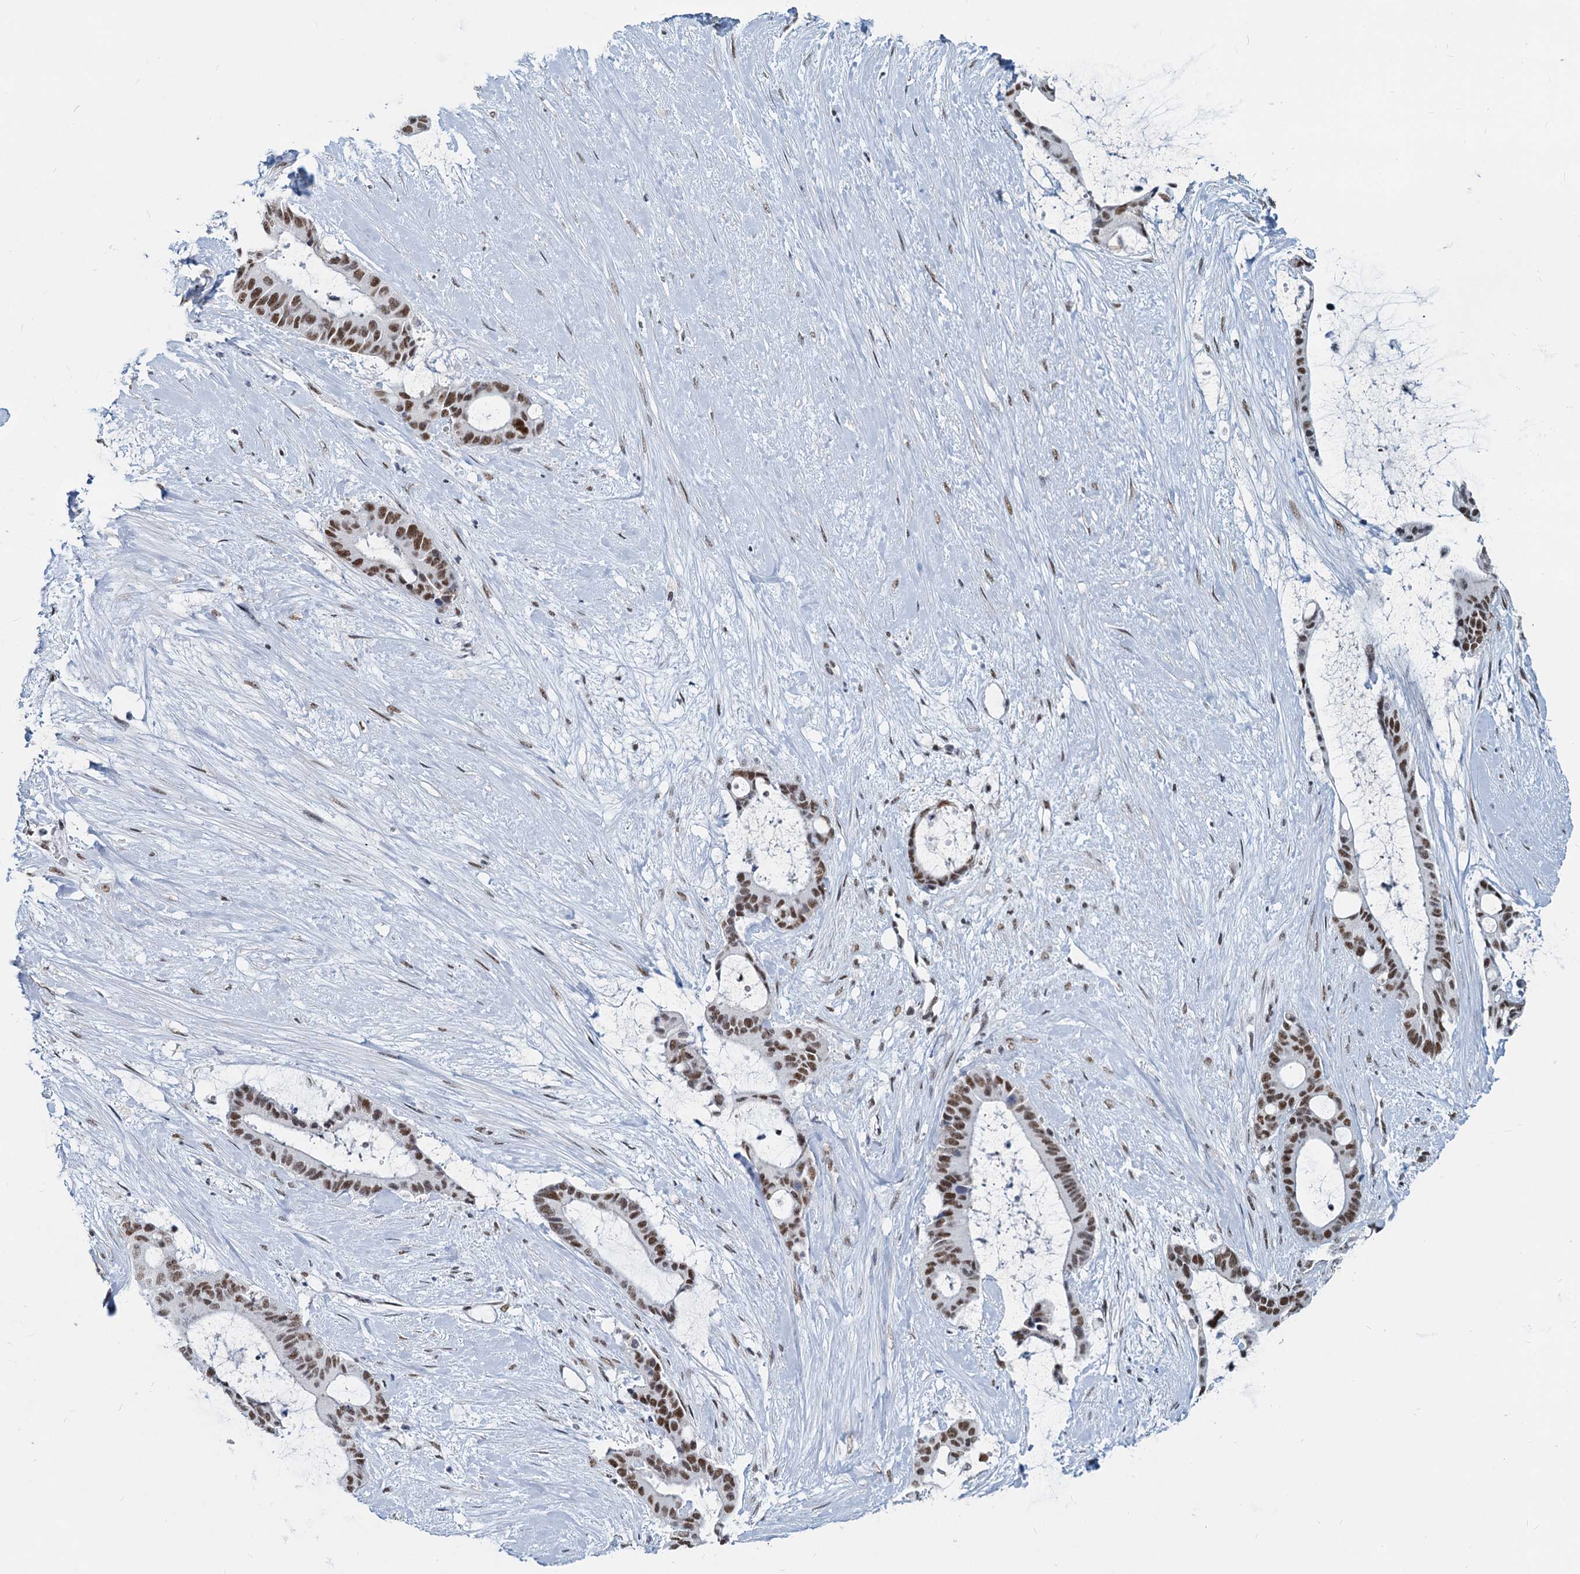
{"staining": {"intensity": "moderate", "quantity": ">75%", "location": "nuclear"}, "tissue": "liver cancer", "cell_type": "Tumor cells", "image_type": "cancer", "snomed": [{"axis": "morphology", "description": "Normal tissue, NOS"}, {"axis": "morphology", "description": "Cholangiocarcinoma"}, {"axis": "topography", "description": "Liver"}, {"axis": "topography", "description": "Peripheral nerve tissue"}], "caption": "DAB (3,3'-diaminobenzidine) immunohistochemical staining of liver cancer (cholangiocarcinoma) exhibits moderate nuclear protein staining in about >75% of tumor cells.", "gene": "METTL14", "patient": {"sex": "female", "age": 73}}